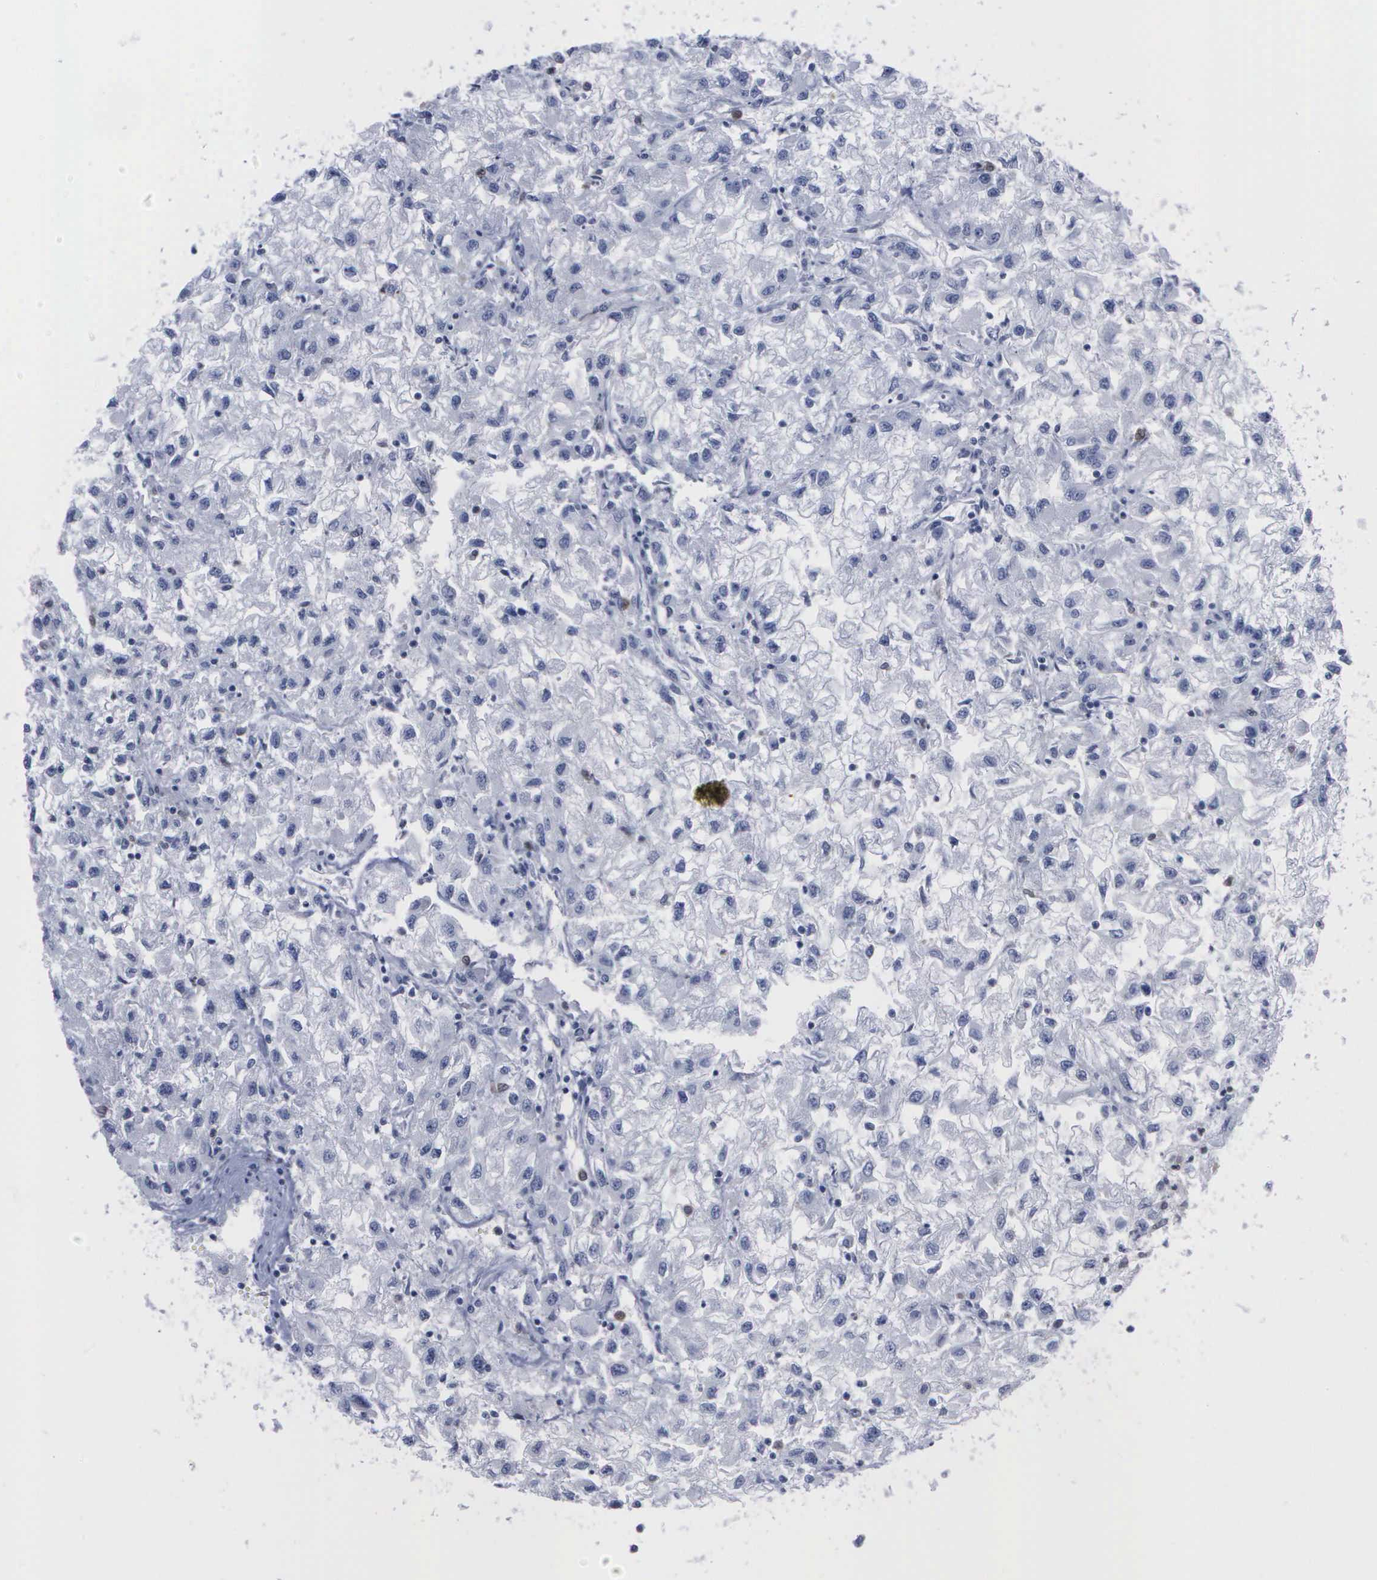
{"staining": {"intensity": "negative", "quantity": "none", "location": "none"}, "tissue": "renal cancer", "cell_type": "Tumor cells", "image_type": "cancer", "snomed": [{"axis": "morphology", "description": "Adenocarcinoma, NOS"}, {"axis": "topography", "description": "Kidney"}], "caption": "Renal cancer (adenocarcinoma) stained for a protein using IHC displays no expression tumor cells.", "gene": "CSTA", "patient": {"sex": "male", "age": 59}}